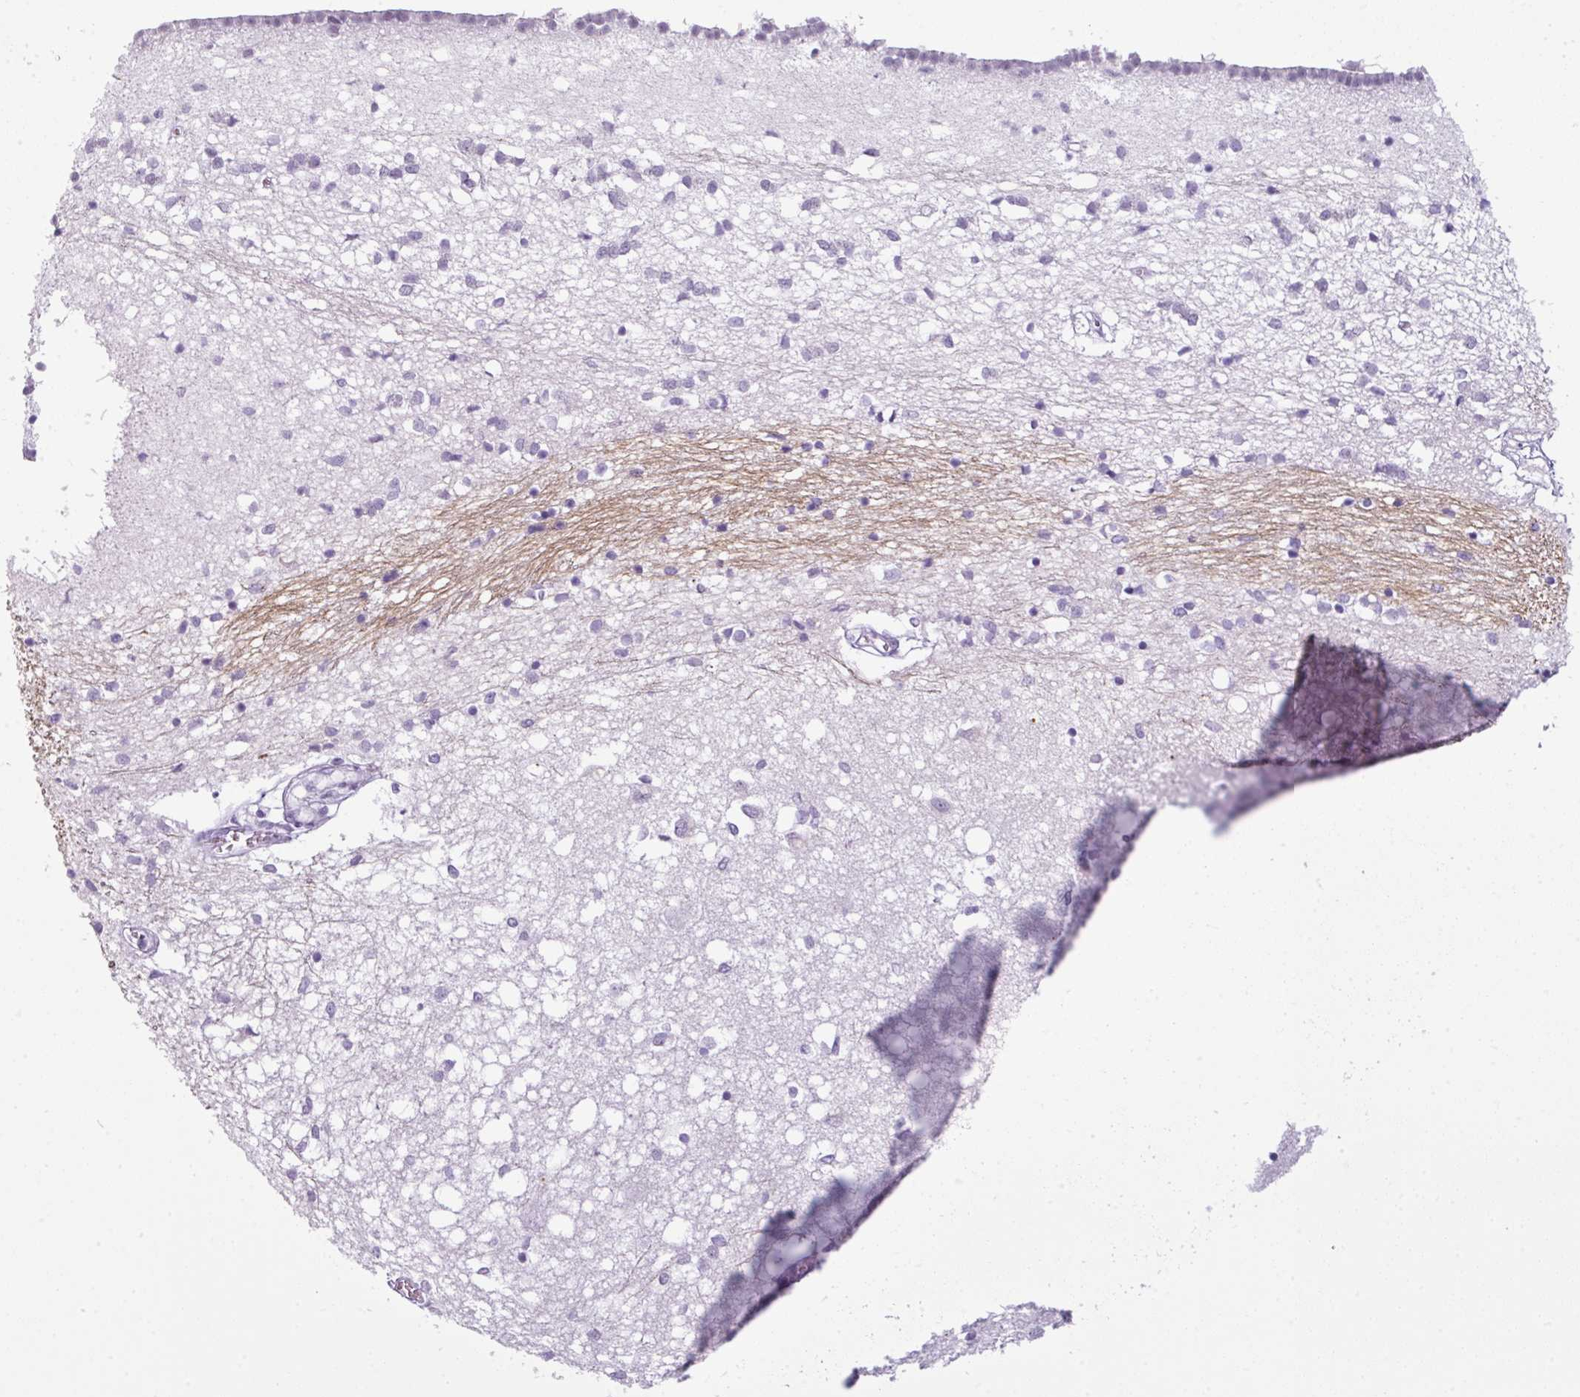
{"staining": {"intensity": "negative", "quantity": "none", "location": "none"}, "tissue": "caudate", "cell_type": "Glial cells", "image_type": "normal", "snomed": [{"axis": "morphology", "description": "Normal tissue, NOS"}, {"axis": "topography", "description": "Lateral ventricle wall"}], "caption": "Immunohistochemistry of unremarkable human caudate displays no expression in glial cells.", "gene": "SCT", "patient": {"sex": "male", "age": 70}}